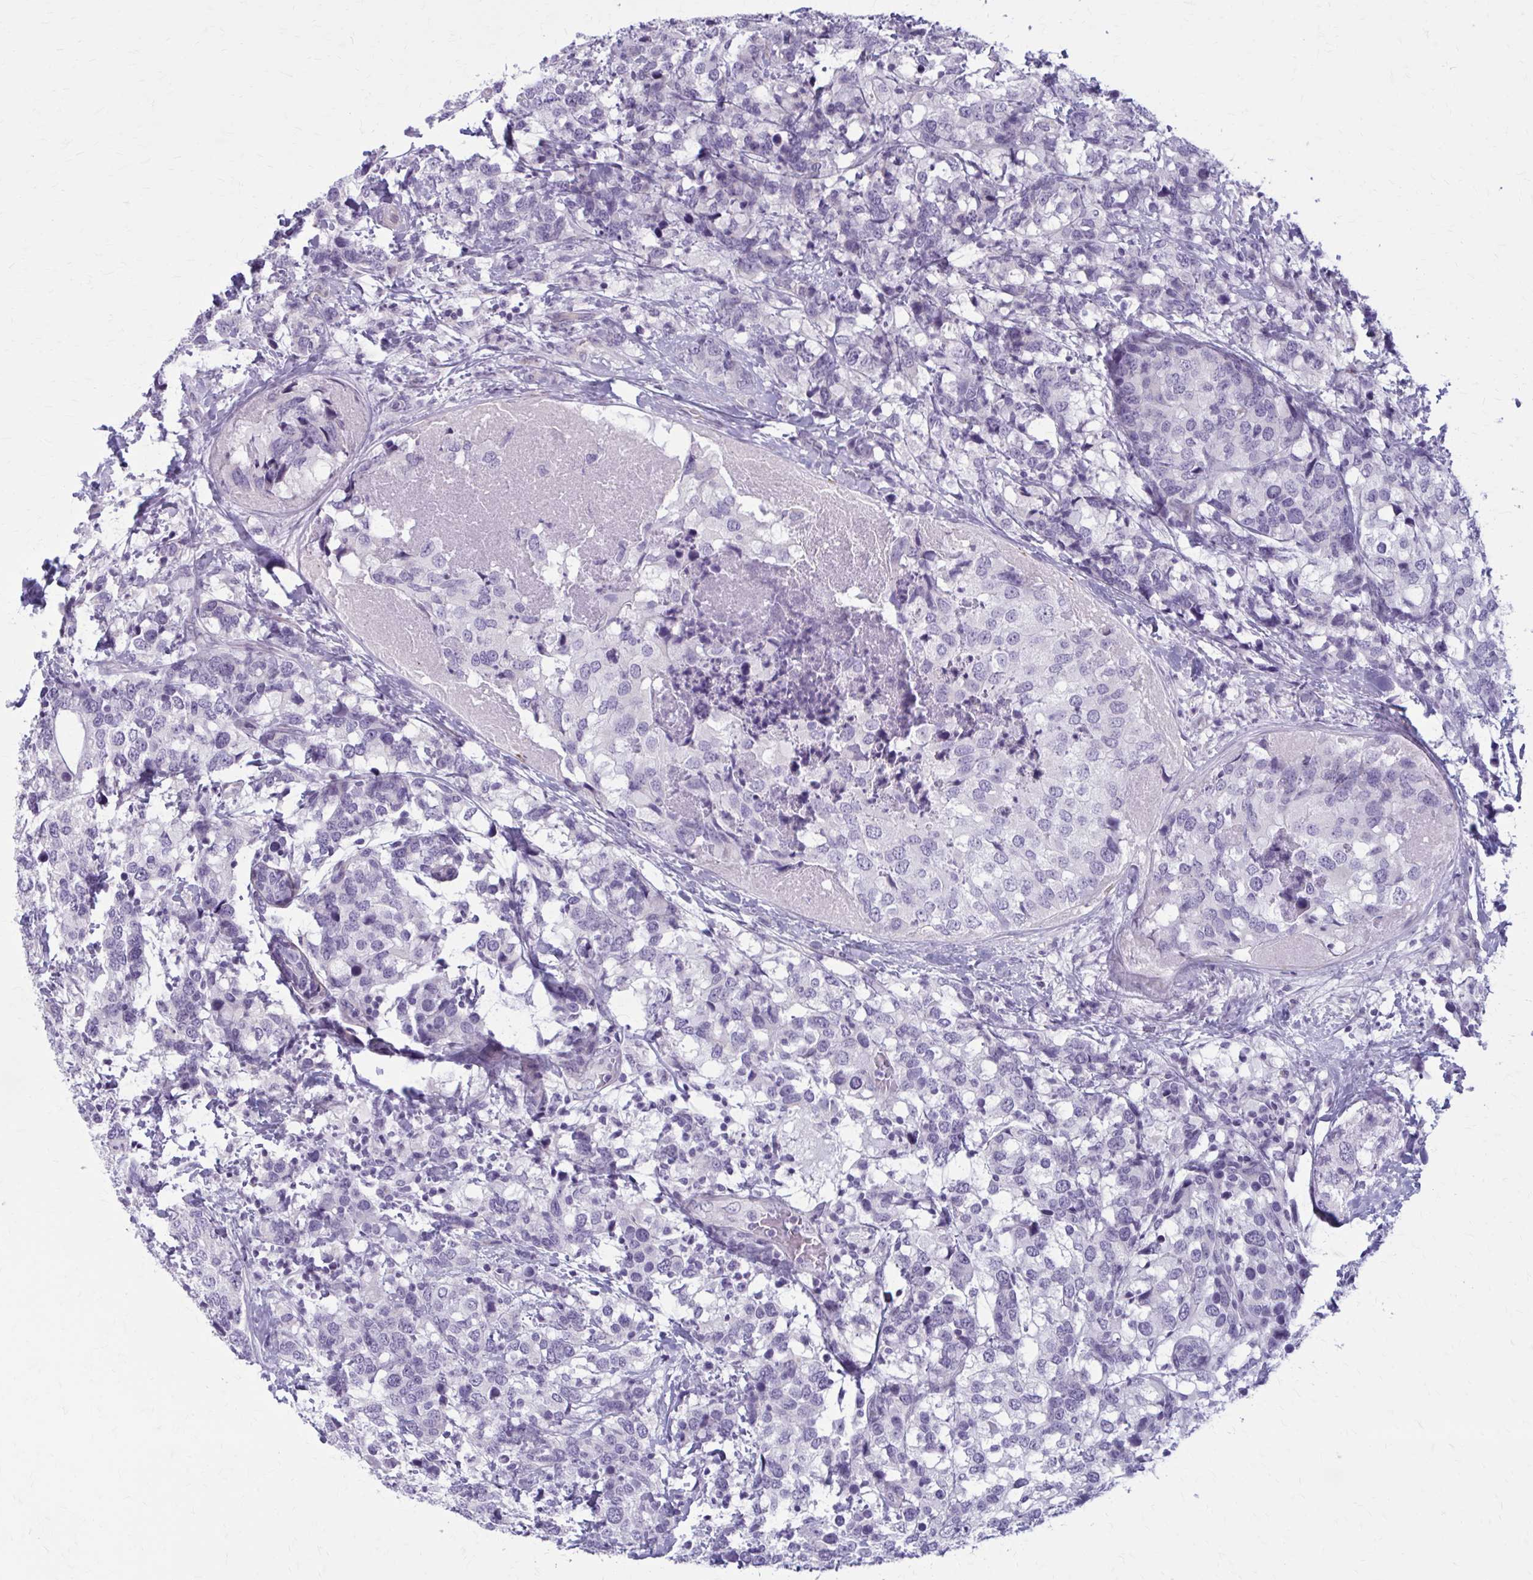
{"staining": {"intensity": "negative", "quantity": "none", "location": "none"}, "tissue": "breast cancer", "cell_type": "Tumor cells", "image_type": "cancer", "snomed": [{"axis": "morphology", "description": "Lobular carcinoma"}, {"axis": "topography", "description": "Breast"}], "caption": "Protein analysis of breast cancer displays no significant positivity in tumor cells.", "gene": "CASQ2", "patient": {"sex": "female", "age": 59}}